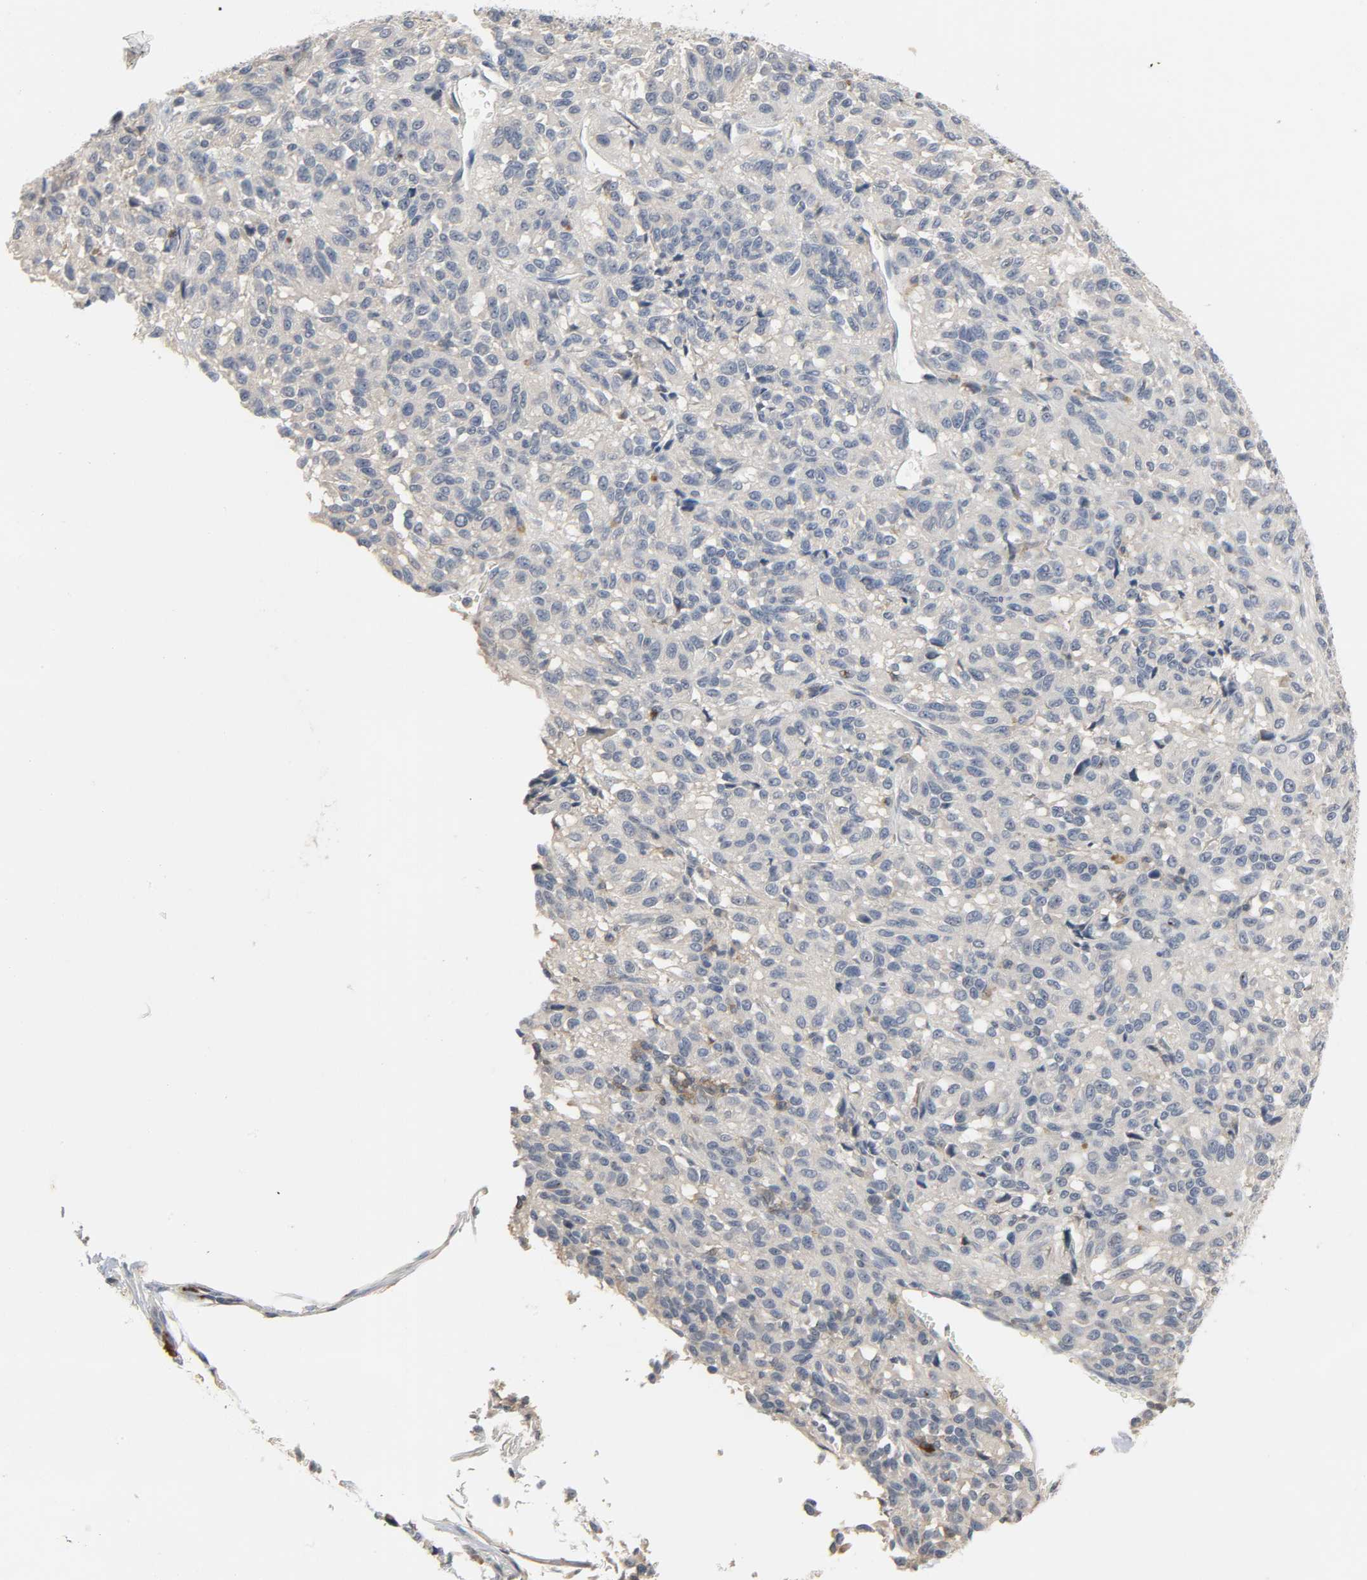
{"staining": {"intensity": "negative", "quantity": "none", "location": "none"}, "tissue": "melanoma", "cell_type": "Tumor cells", "image_type": "cancer", "snomed": [{"axis": "morphology", "description": "Malignant melanoma, Metastatic site"}, {"axis": "topography", "description": "Lung"}], "caption": "Malignant melanoma (metastatic site) stained for a protein using immunohistochemistry demonstrates no expression tumor cells.", "gene": "CD4", "patient": {"sex": "male", "age": 64}}